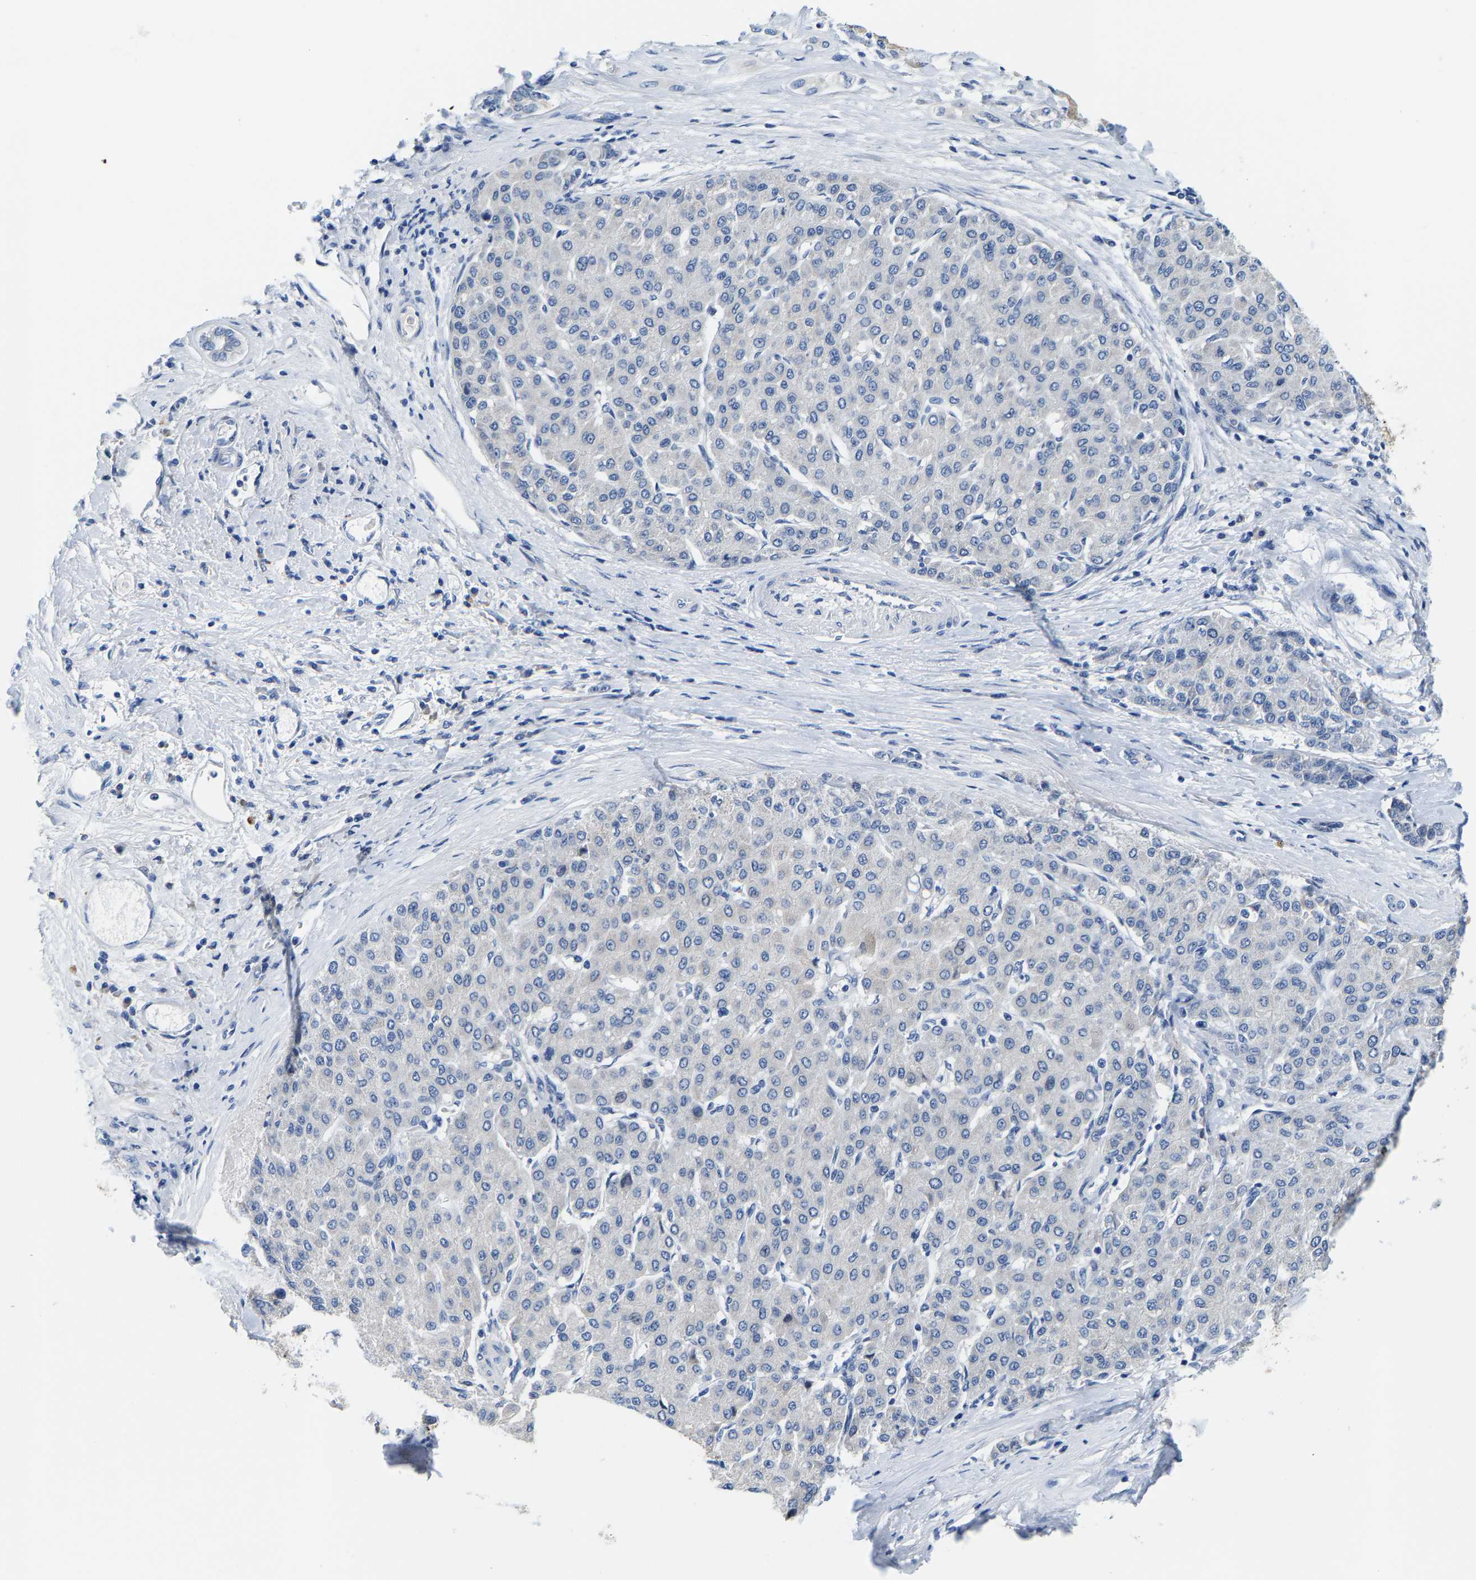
{"staining": {"intensity": "negative", "quantity": "none", "location": "none"}, "tissue": "liver cancer", "cell_type": "Tumor cells", "image_type": "cancer", "snomed": [{"axis": "morphology", "description": "Carcinoma, Hepatocellular, NOS"}, {"axis": "topography", "description": "Liver"}], "caption": "The immunohistochemistry histopathology image has no significant staining in tumor cells of hepatocellular carcinoma (liver) tissue.", "gene": "KLHL1", "patient": {"sex": "male", "age": 65}}